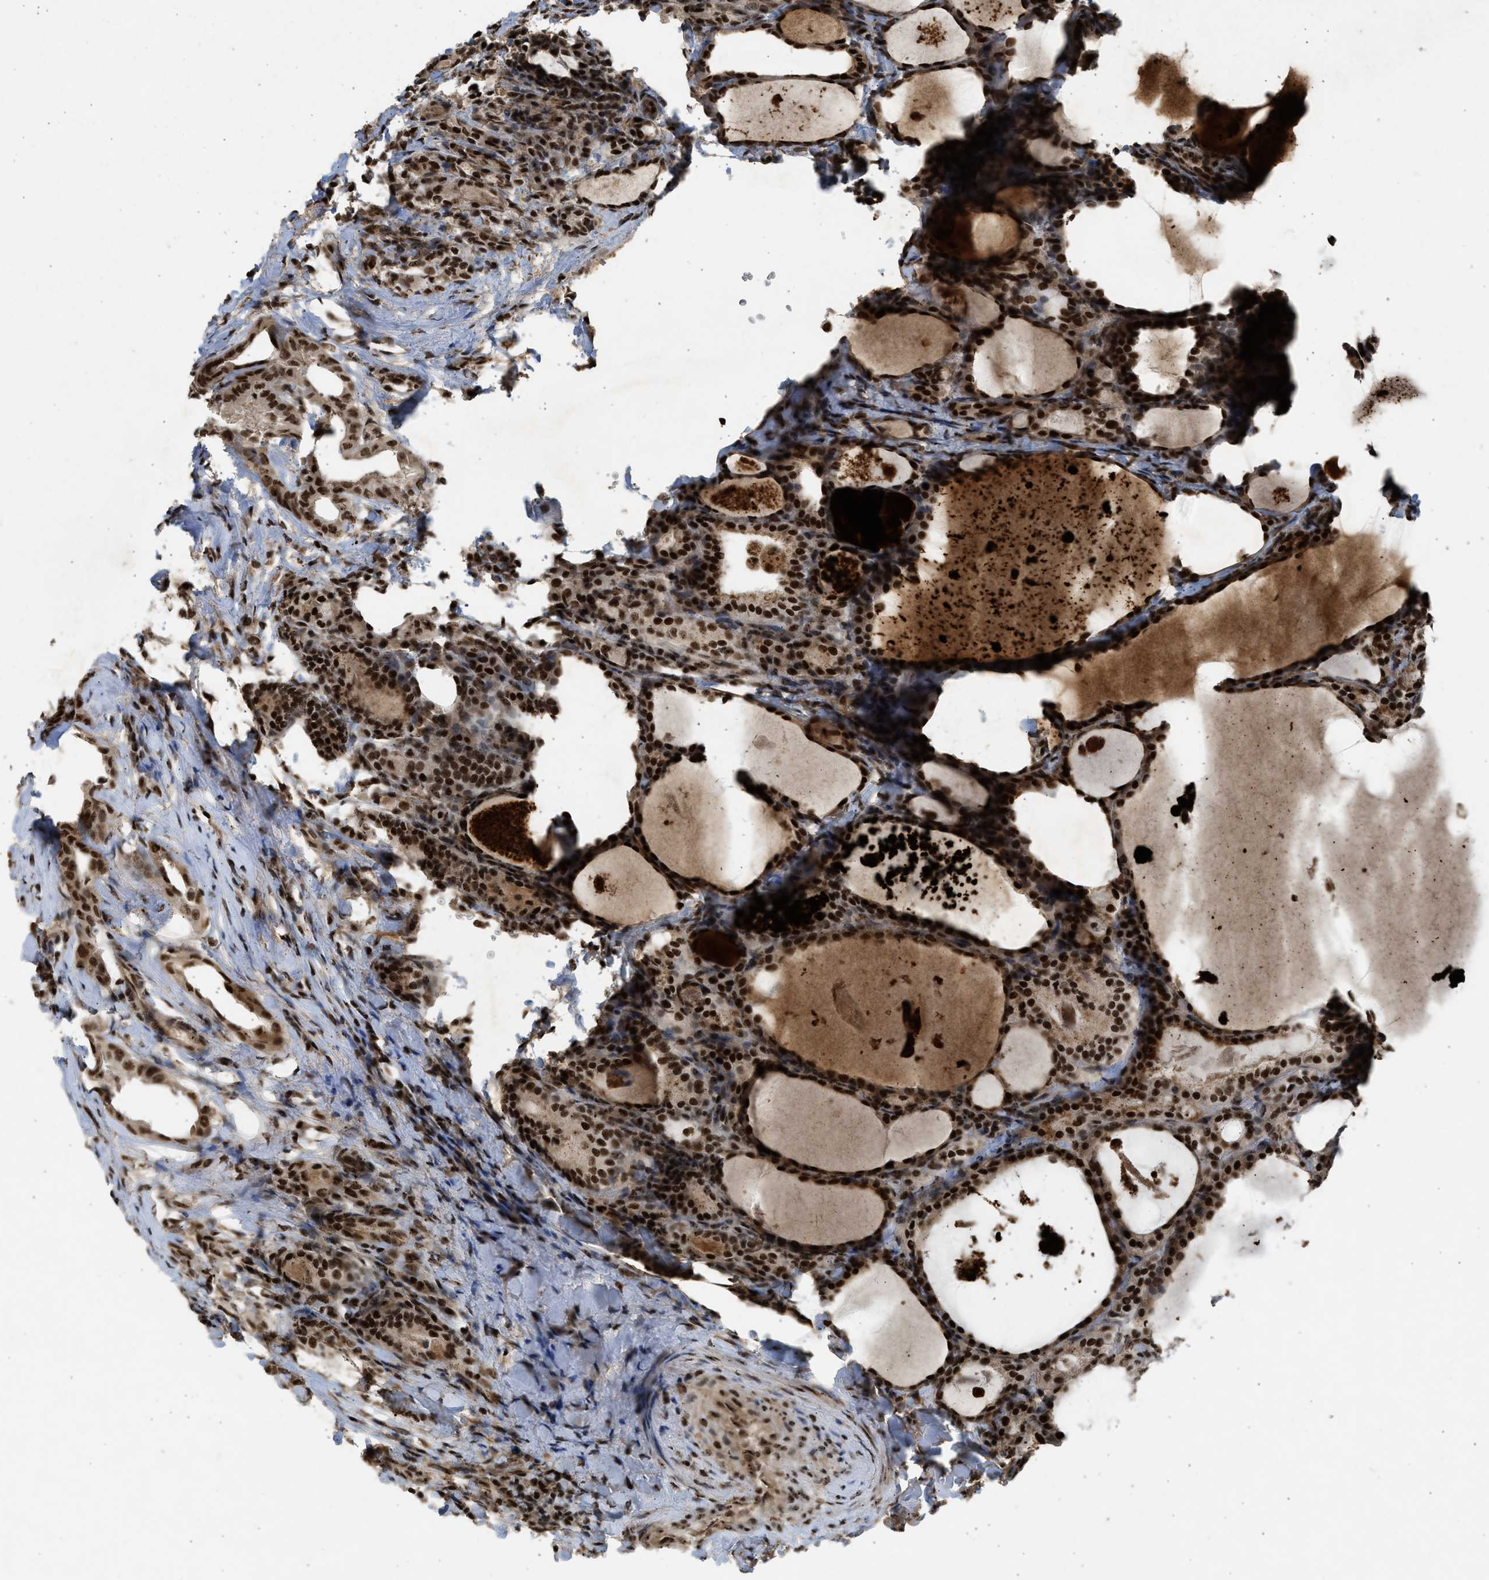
{"staining": {"intensity": "strong", "quantity": ">75%", "location": "nuclear"}, "tissue": "thyroid cancer", "cell_type": "Tumor cells", "image_type": "cancer", "snomed": [{"axis": "morphology", "description": "Papillary adenocarcinoma, NOS"}, {"axis": "topography", "description": "Thyroid gland"}], "caption": "Brown immunohistochemical staining in human papillary adenocarcinoma (thyroid) exhibits strong nuclear expression in approximately >75% of tumor cells. (DAB (3,3'-diaminobenzidine) IHC, brown staining for protein, blue staining for nuclei).", "gene": "TFDP2", "patient": {"sex": "female", "age": 42}}